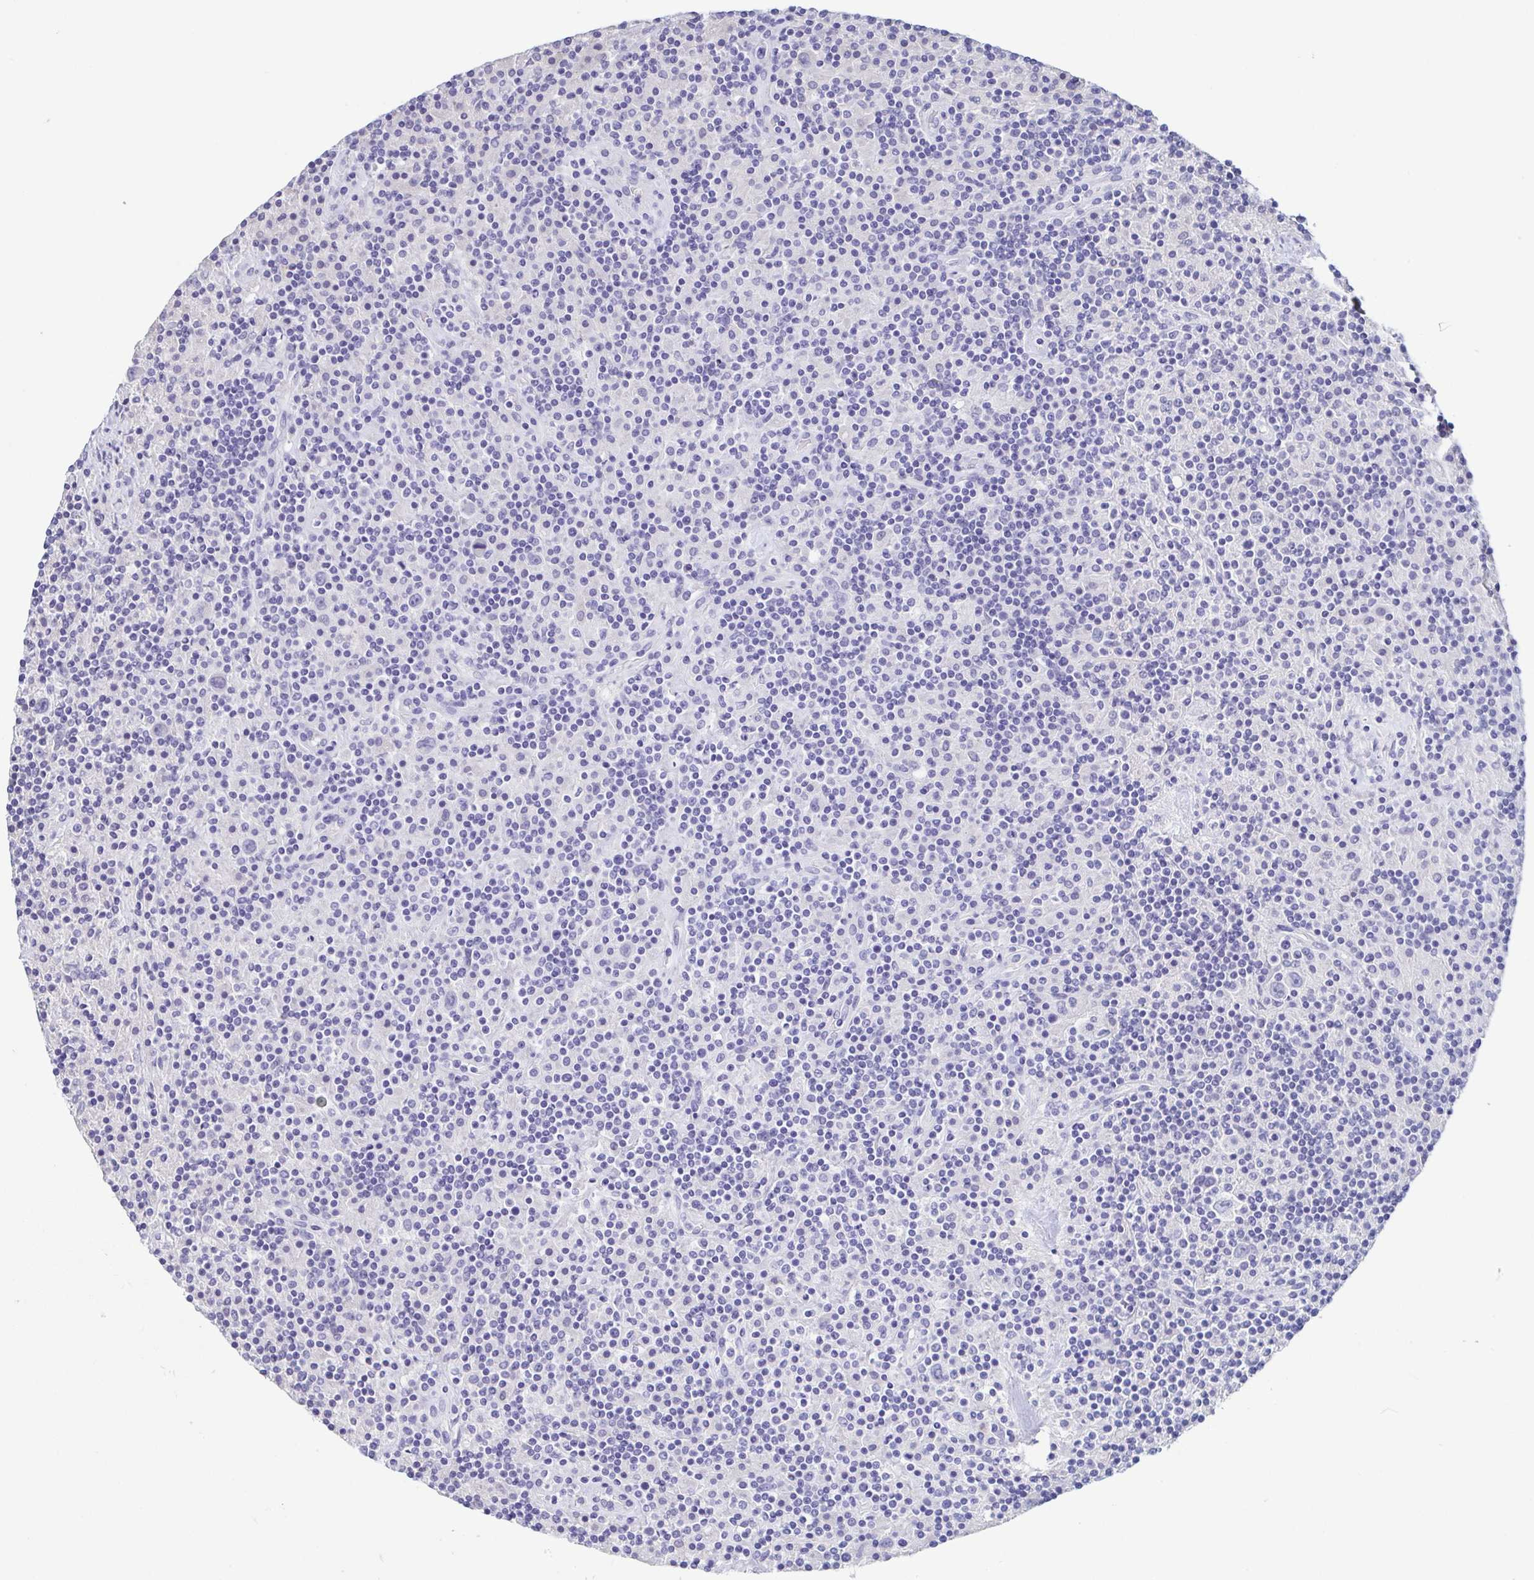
{"staining": {"intensity": "negative", "quantity": "none", "location": "none"}, "tissue": "lymphoma", "cell_type": "Tumor cells", "image_type": "cancer", "snomed": [{"axis": "morphology", "description": "Hodgkin's disease, NOS"}, {"axis": "topography", "description": "Lymph node"}], "caption": "Immunohistochemistry (IHC) histopathology image of neoplastic tissue: lymphoma stained with DAB demonstrates no significant protein staining in tumor cells.", "gene": "TREH", "patient": {"sex": "male", "age": 70}}